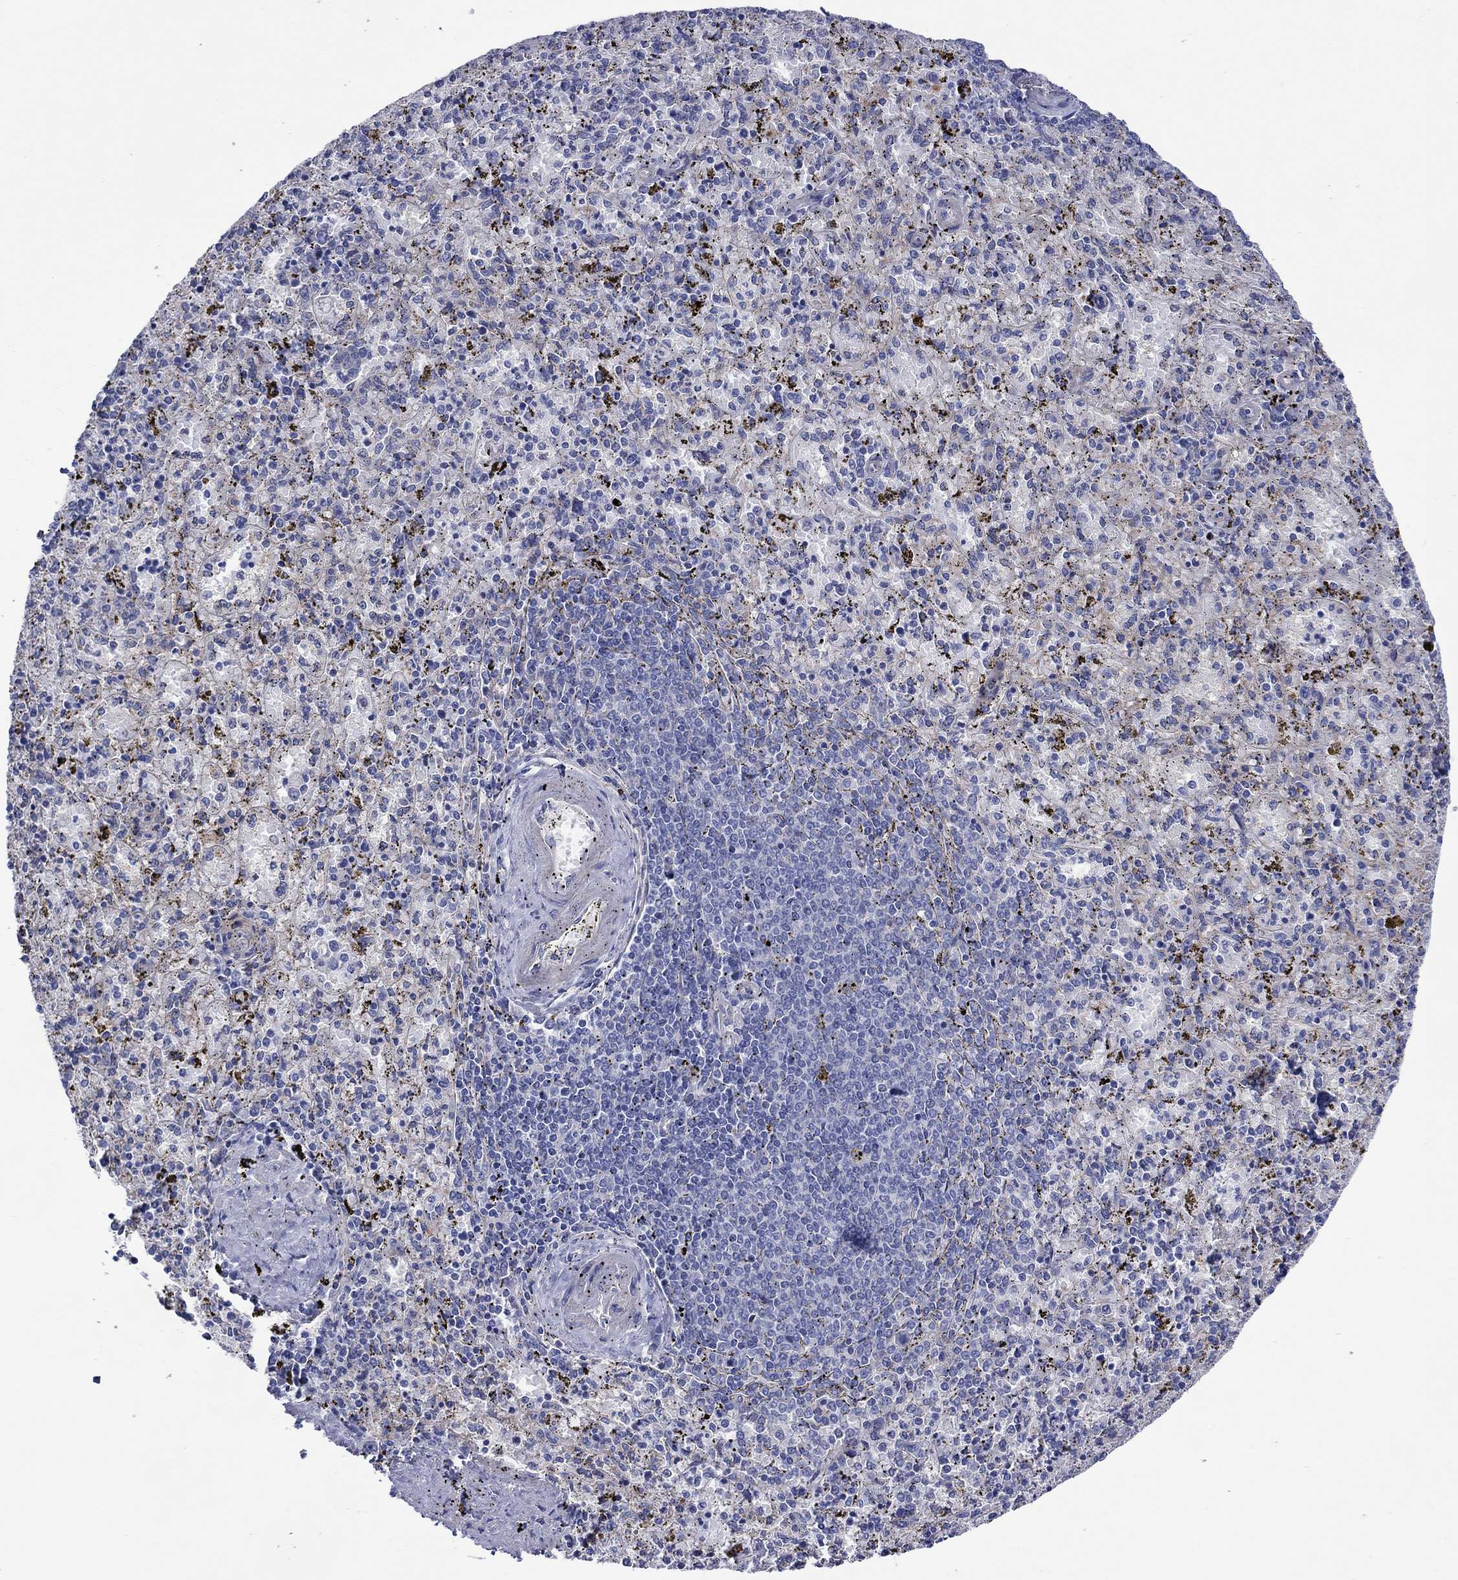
{"staining": {"intensity": "moderate", "quantity": "<25%", "location": "cytoplasmic/membranous"}, "tissue": "spleen", "cell_type": "Cells in red pulp", "image_type": "normal", "snomed": [{"axis": "morphology", "description": "Normal tissue, NOS"}, {"axis": "topography", "description": "Spleen"}], "caption": "About <25% of cells in red pulp in benign spleen display moderate cytoplasmic/membranous protein expression as visualized by brown immunohistochemical staining.", "gene": "TPRN", "patient": {"sex": "female", "age": 50}}